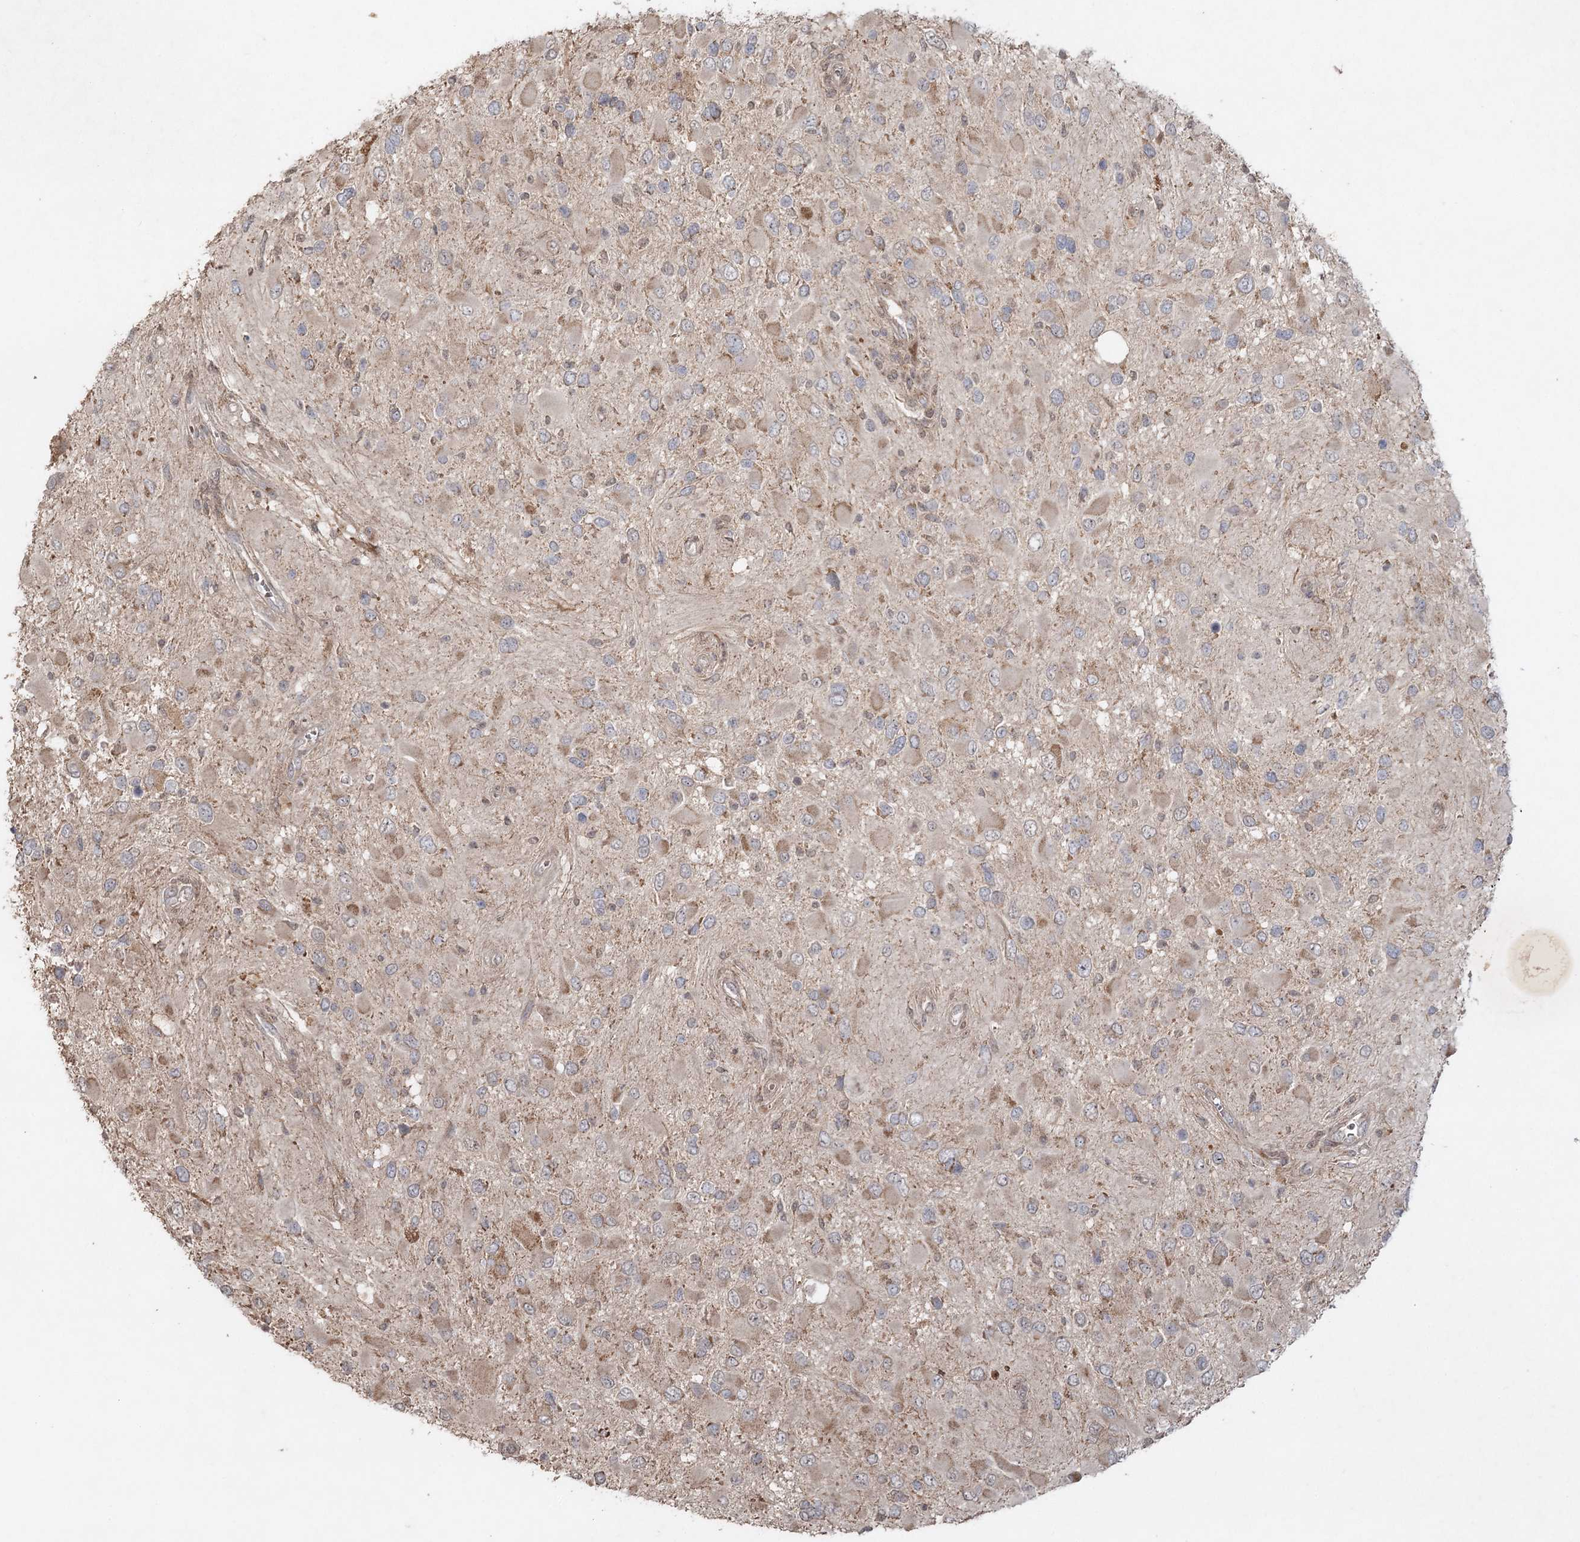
{"staining": {"intensity": "weak", "quantity": "<25%", "location": "cytoplasmic/membranous"}, "tissue": "glioma", "cell_type": "Tumor cells", "image_type": "cancer", "snomed": [{"axis": "morphology", "description": "Glioma, malignant, High grade"}, {"axis": "topography", "description": "Brain"}], "caption": "IHC image of neoplastic tissue: glioma stained with DAB displays no significant protein expression in tumor cells. The staining was performed using DAB to visualize the protein expression in brown, while the nuclei were stained in blue with hematoxylin (Magnification: 20x).", "gene": "KBTBD4", "patient": {"sex": "male", "age": 53}}